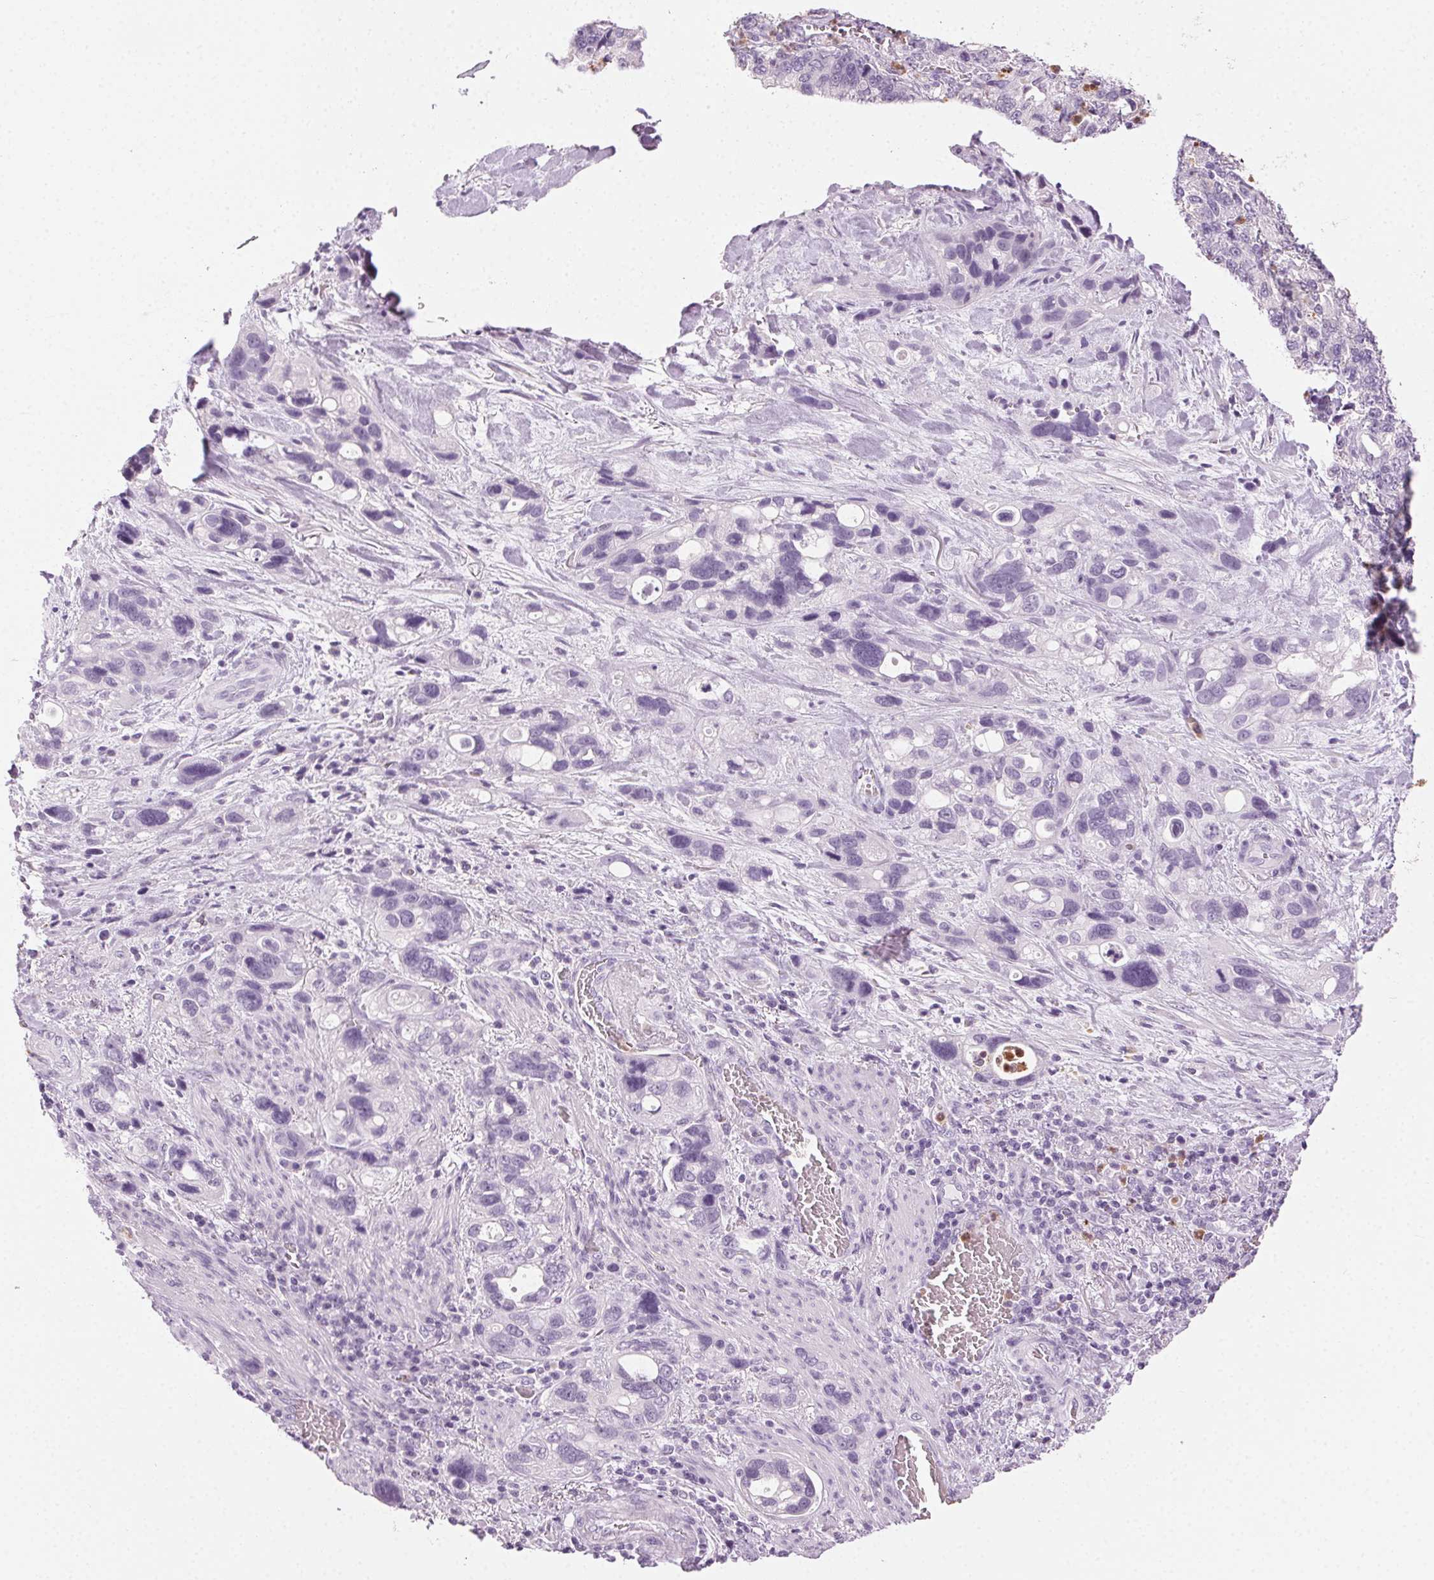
{"staining": {"intensity": "negative", "quantity": "none", "location": "none"}, "tissue": "stomach cancer", "cell_type": "Tumor cells", "image_type": "cancer", "snomed": [{"axis": "morphology", "description": "Adenocarcinoma, NOS"}, {"axis": "topography", "description": "Stomach, upper"}], "caption": "DAB (3,3'-diaminobenzidine) immunohistochemical staining of stomach adenocarcinoma displays no significant positivity in tumor cells.", "gene": "MPO", "patient": {"sex": "female", "age": 81}}